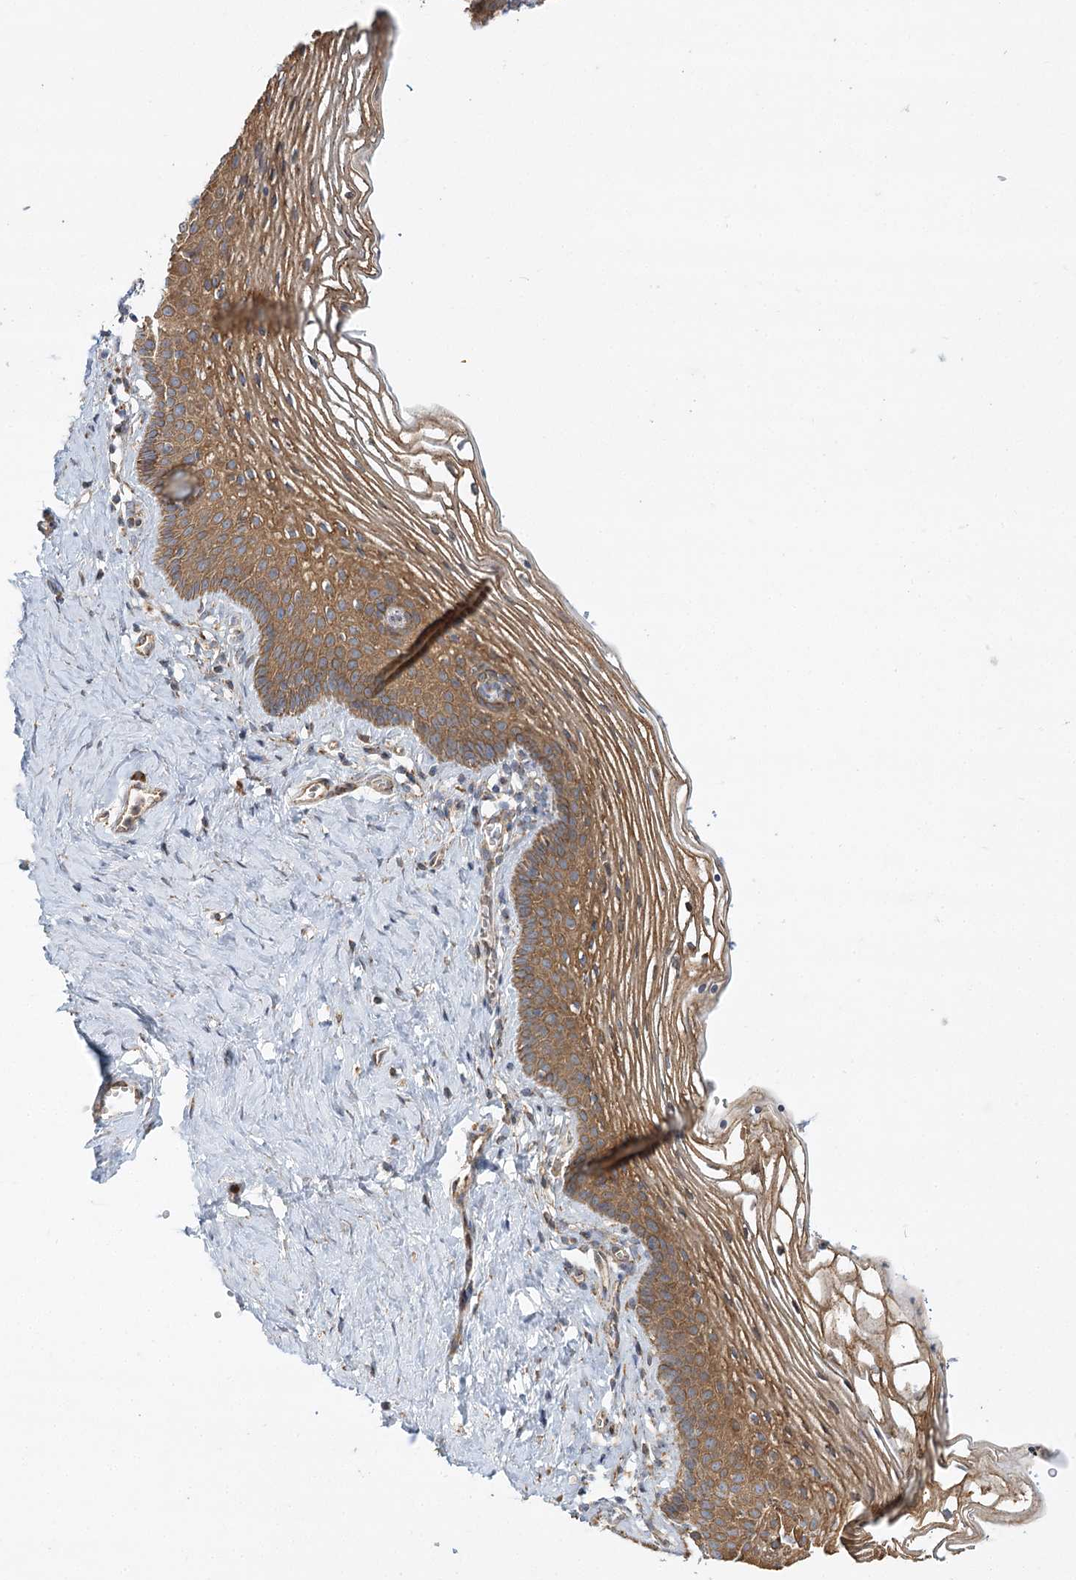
{"staining": {"intensity": "moderate", "quantity": ">75%", "location": "cytoplasmic/membranous"}, "tissue": "vagina", "cell_type": "Squamous epithelial cells", "image_type": "normal", "snomed": [{"axis": "morphology", "description": "Normal tissue, NOS"}, {"axis": "topography", "description": "Vagina"}], "caption": "Protein staining of normal vagina demonstrates moderate cytoplasmic/membranous positivity in approximately >75% of squamous epithelial cells.", "gene": "ZFYVE16", "patient": {"sex": "female", "age": 32}}